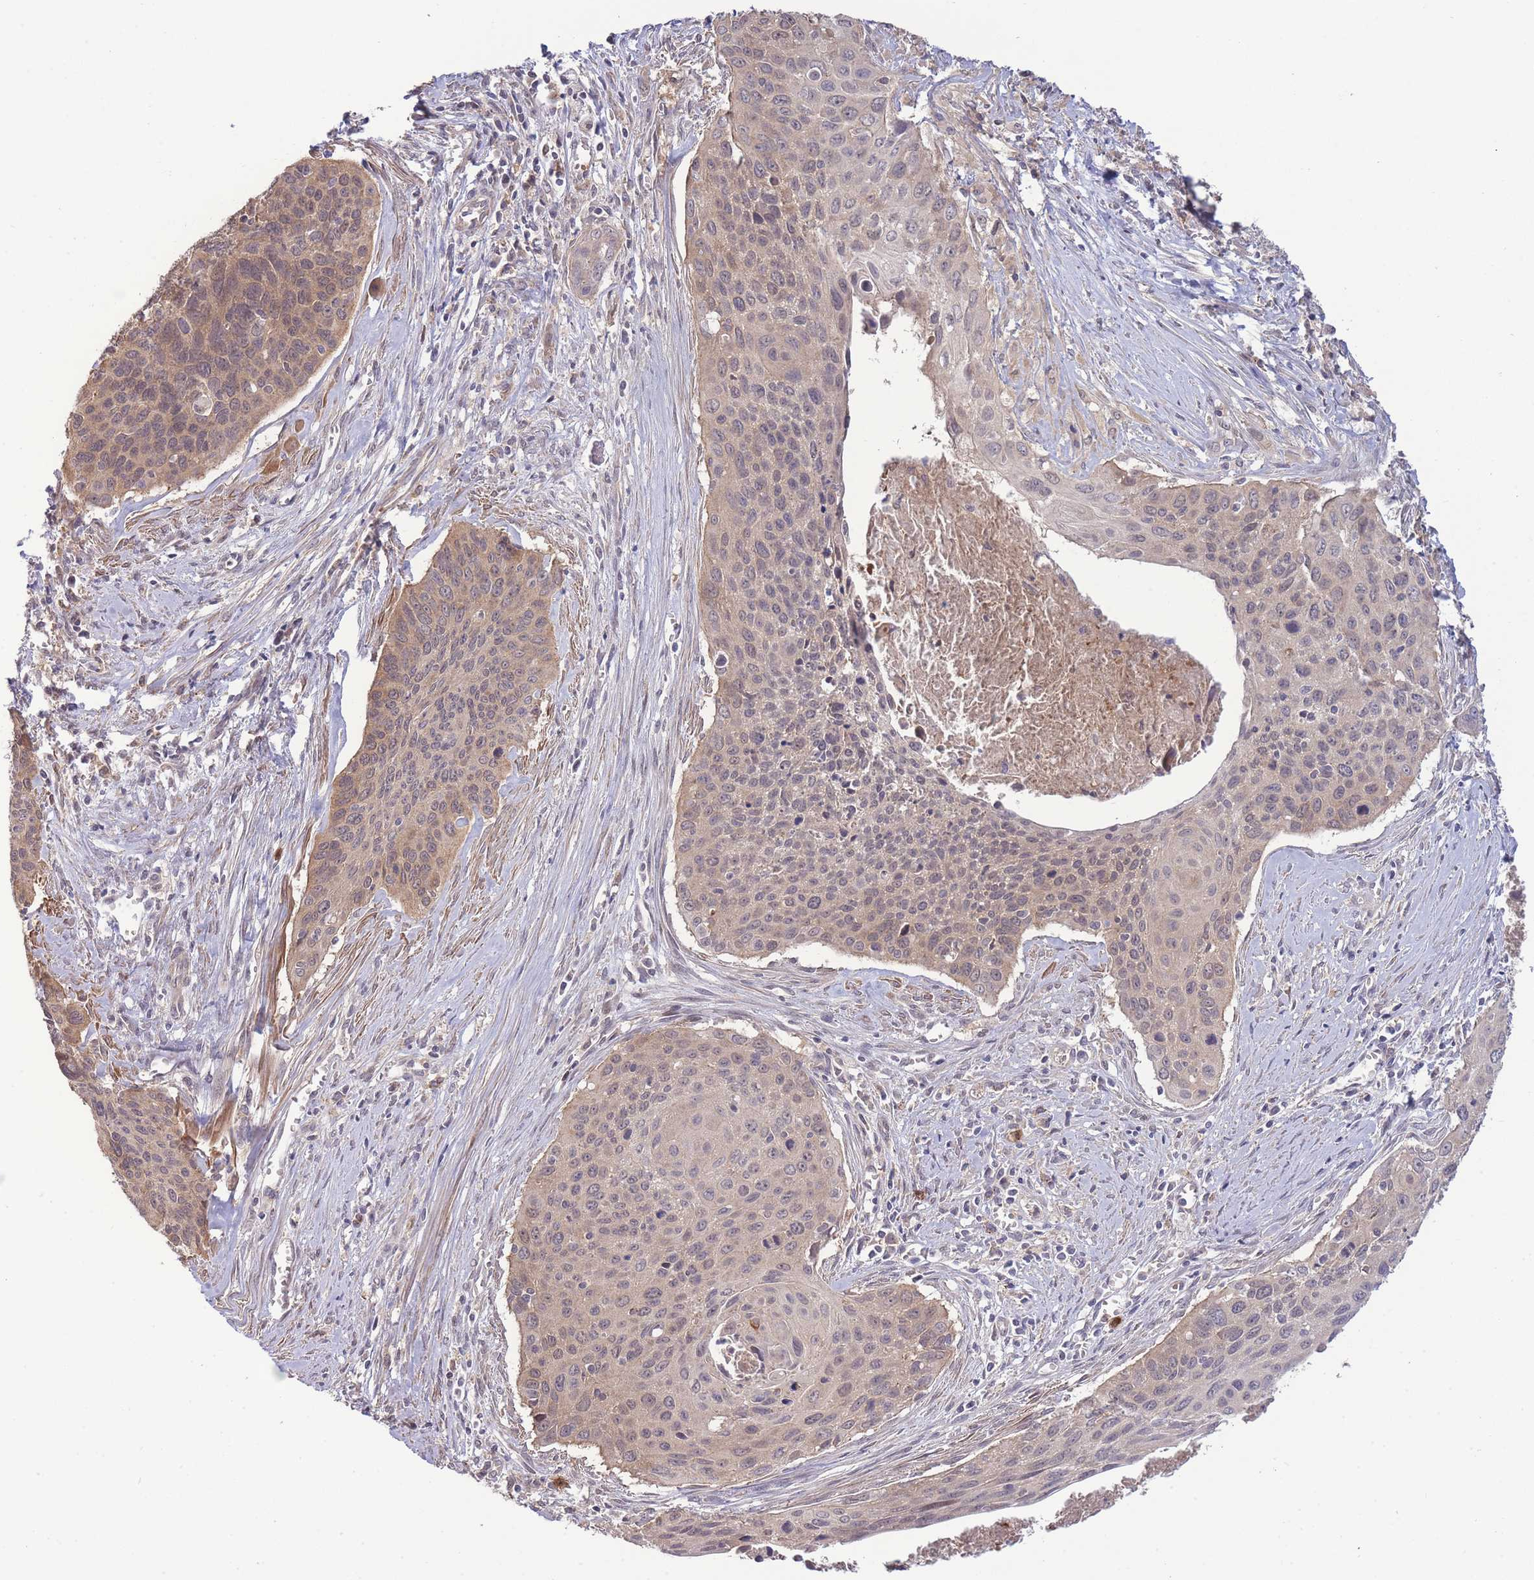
{"staining": {"intensity": "weak", "quantity": "25%-75%", "location": "cytoplasmic/membranous"}, "tissue": "cervical cancer", "cell_type": "Tumor cells", "image_type": "cancer", "snomed": [{"axis": "morphology", "description": "Squamous cell carcinoma, NOS"}, {"axis": "topography", "description": "Cervix"}], "caption": "Tumor cells demonstrate weak cytoplasmic/membranous expression in about 25%-75% of cells in cervical squamous cell carcinoma.", "gene": "ZNF304", "patient": {"sex": "female", "age": 55}}